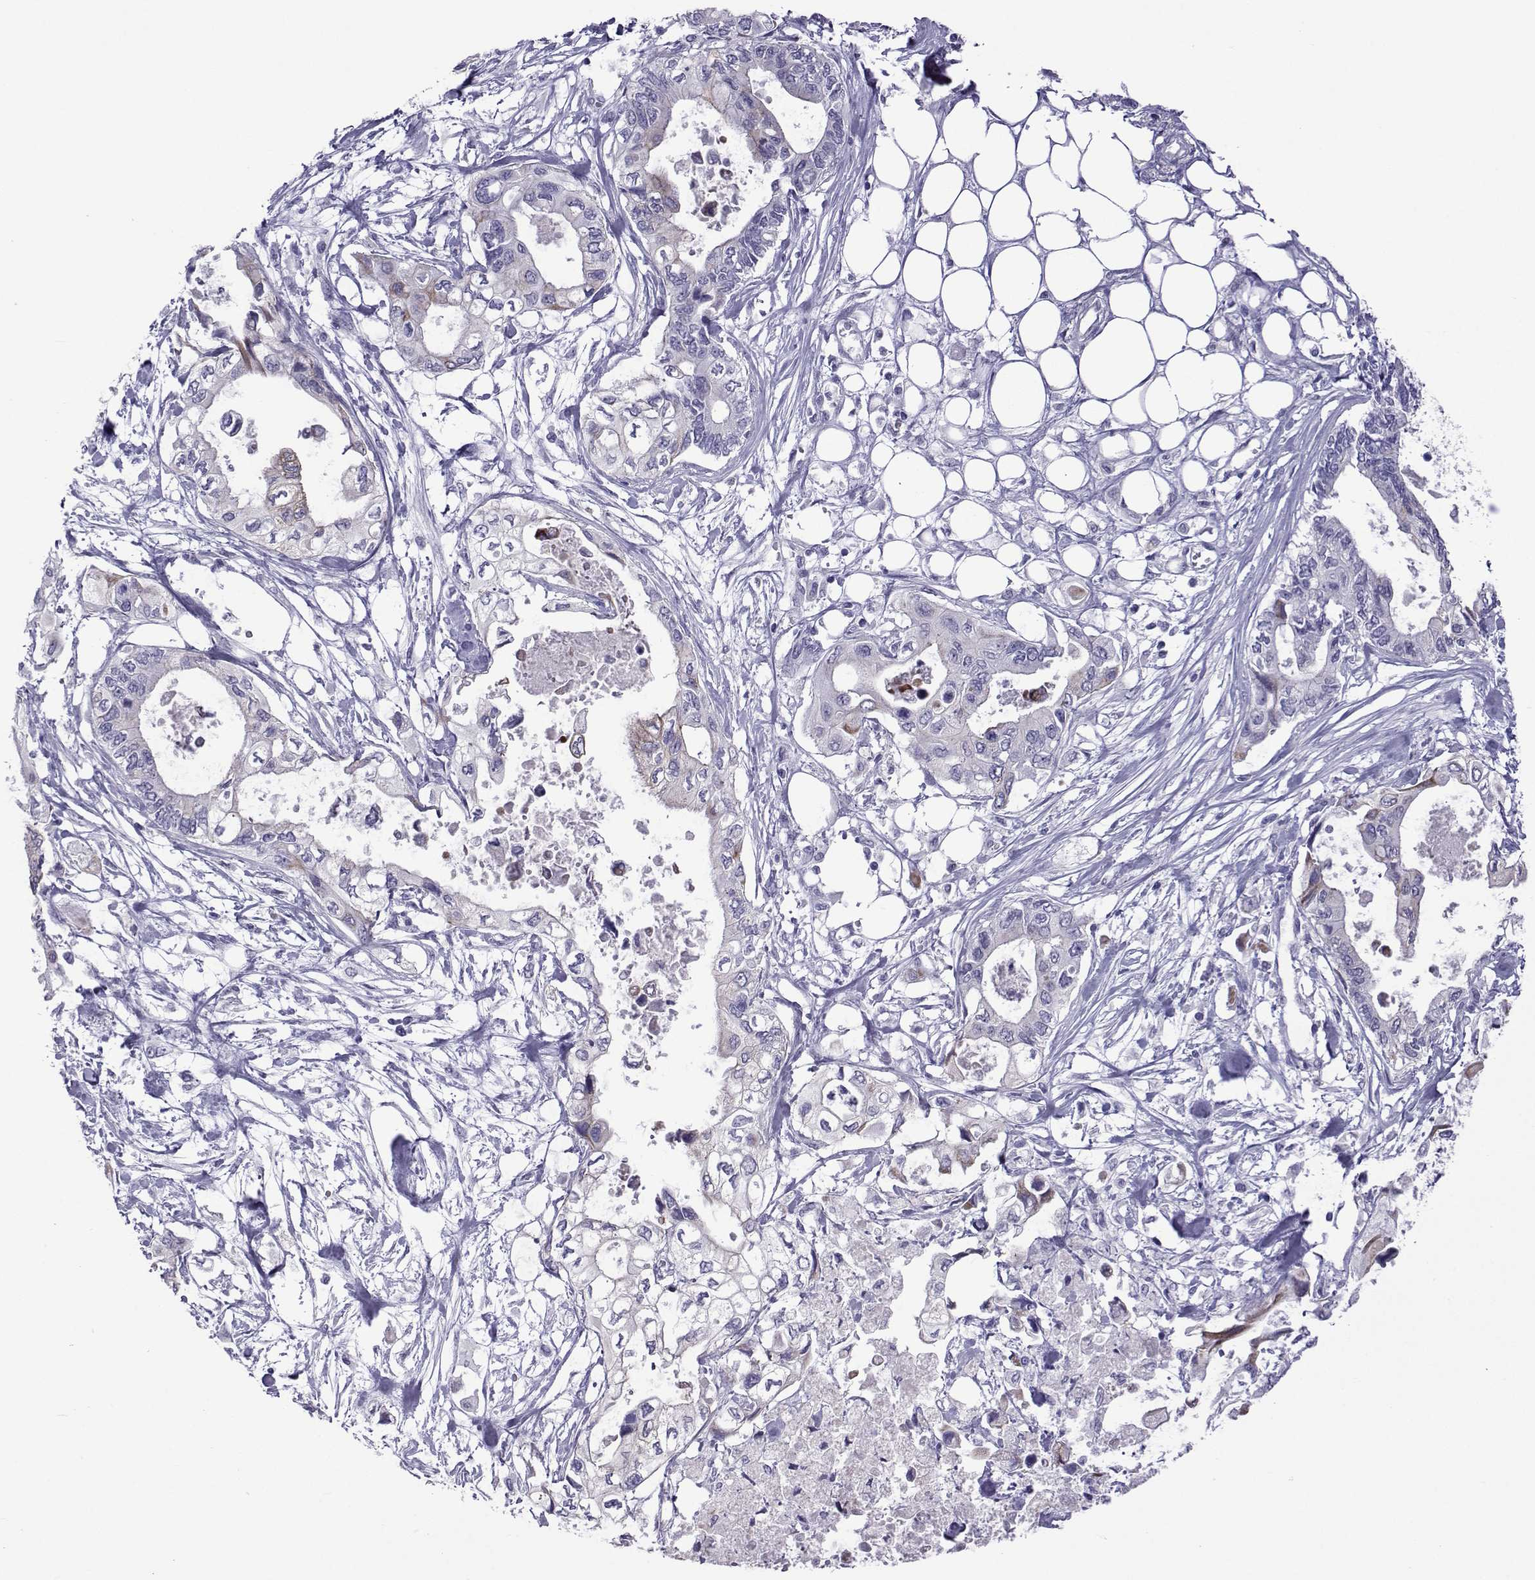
{"staining": {"intensity": "weak", "quantity": "<25%", "location": "cytoplasmic/membranous"}, "tissue": "pancreatic cancer", "cell_type": "Tumor cells", "image_type": "cancer", "snomed": [{"axis": "morphology", "description": "Adenocarcinoma, NOS"}, {"axis": "topography", "description": "Pancreas"}], "caption": "Immunohistochemistry (IHC) micrograph of pancreatic cancer (adenocarcinoma) stained for a protein (brown), which displays no staining in tumor cells.", "gene": "COL22A1", "patient": {"sex": "female", "age": 63}}